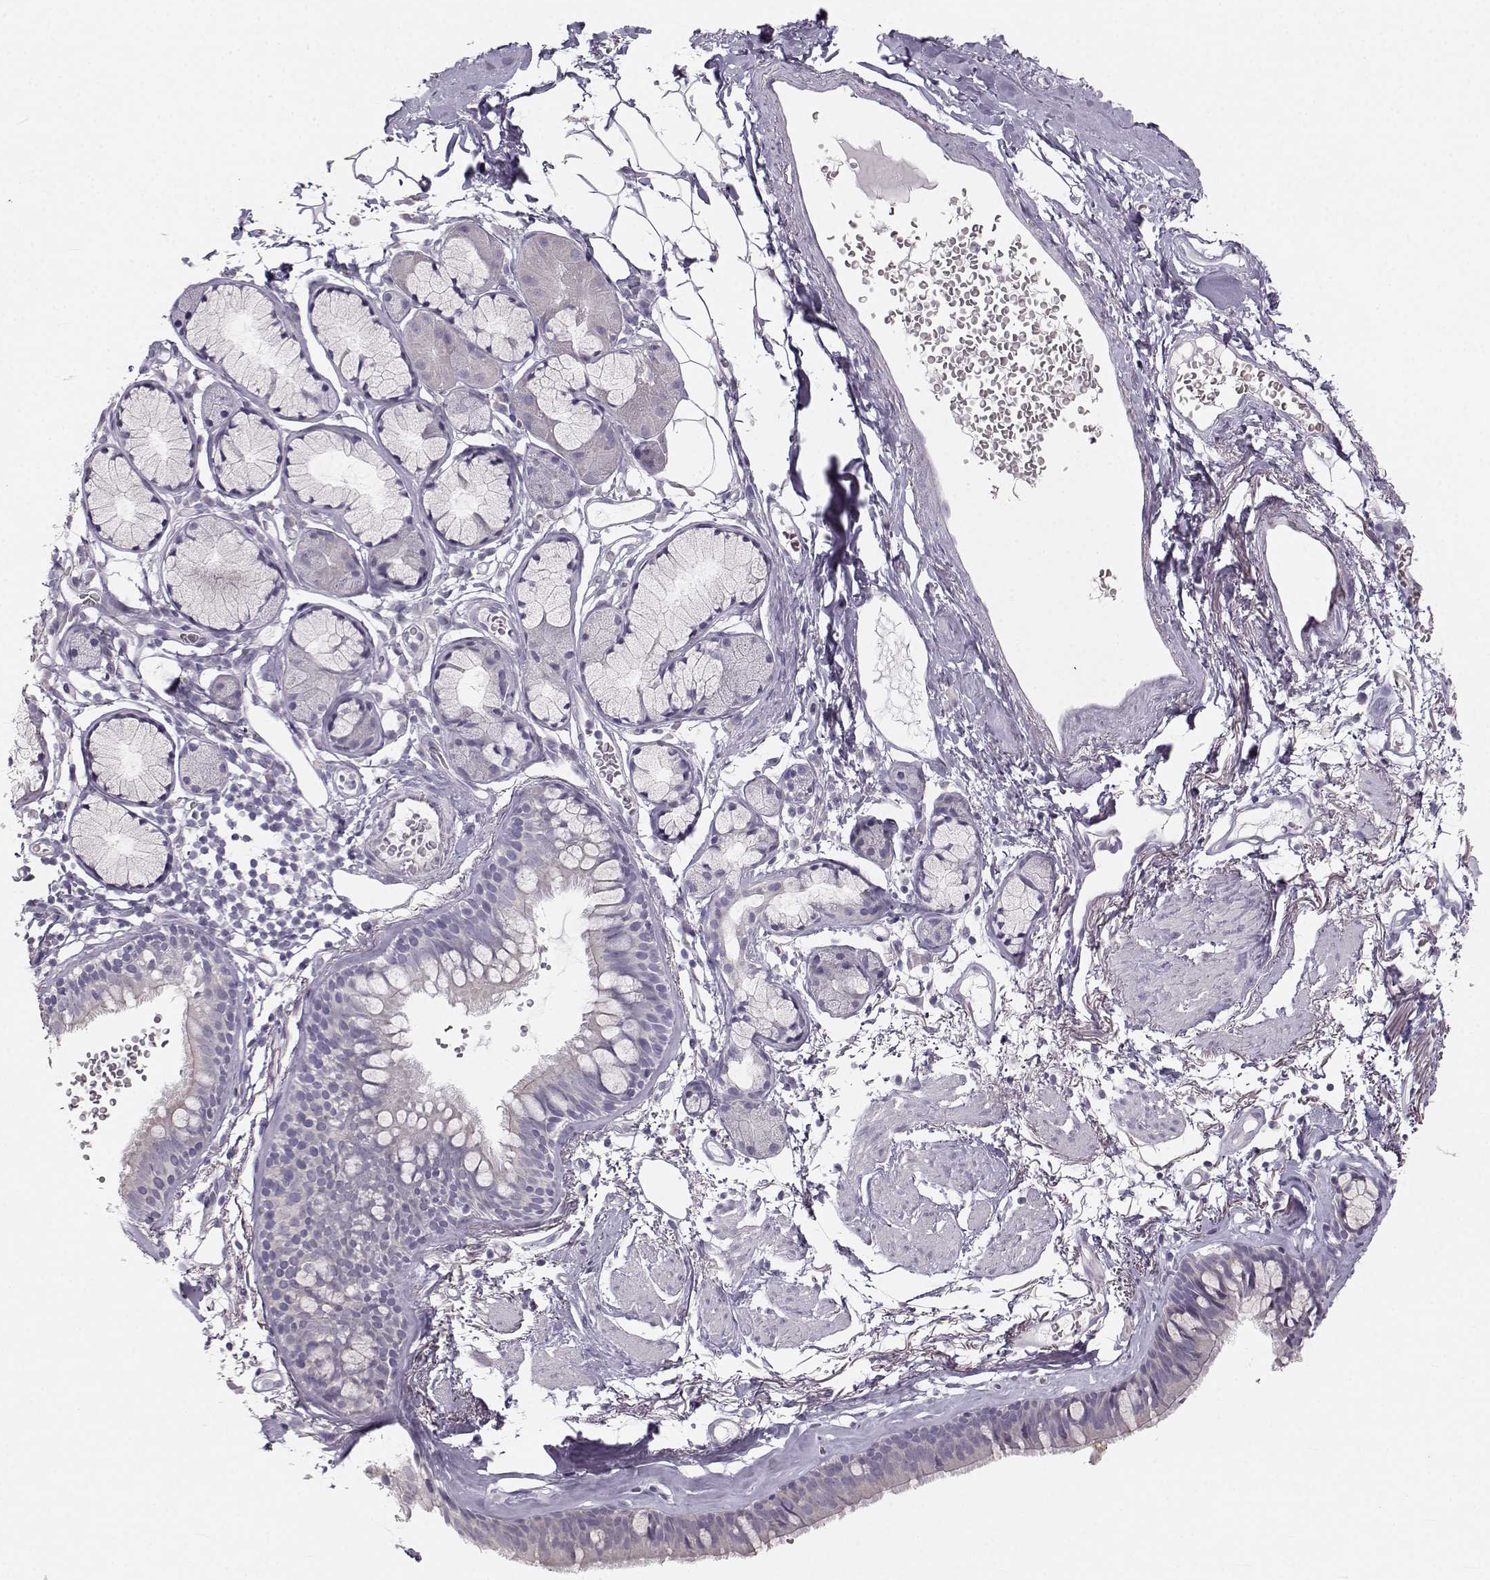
{"staining": {"intensity": "negative", "quantity": "none", "location": "none"}, "tissue": "bronchus", "cell_type": "Respiratory epithelial cells", "image_type": "normal", "snomed": [{"axis": "morphology", "description": "Normal tissue, NOS"}, {"axis": "morphology", "description": "Squamous cell carcinoma, NOS"}, {"axis": "topography", "description": "Cartilage tissue"}, {"axis": "topography", "description": "Bronchus"}], "caption": "There is no significant expression in respiratory epithelial cells of bronchus. (DAB immunohistochemistry visualized using brightfield microscopy, high magnification).", "gene": "OIP5", "patient": {"sex": "male", "age": 72}}